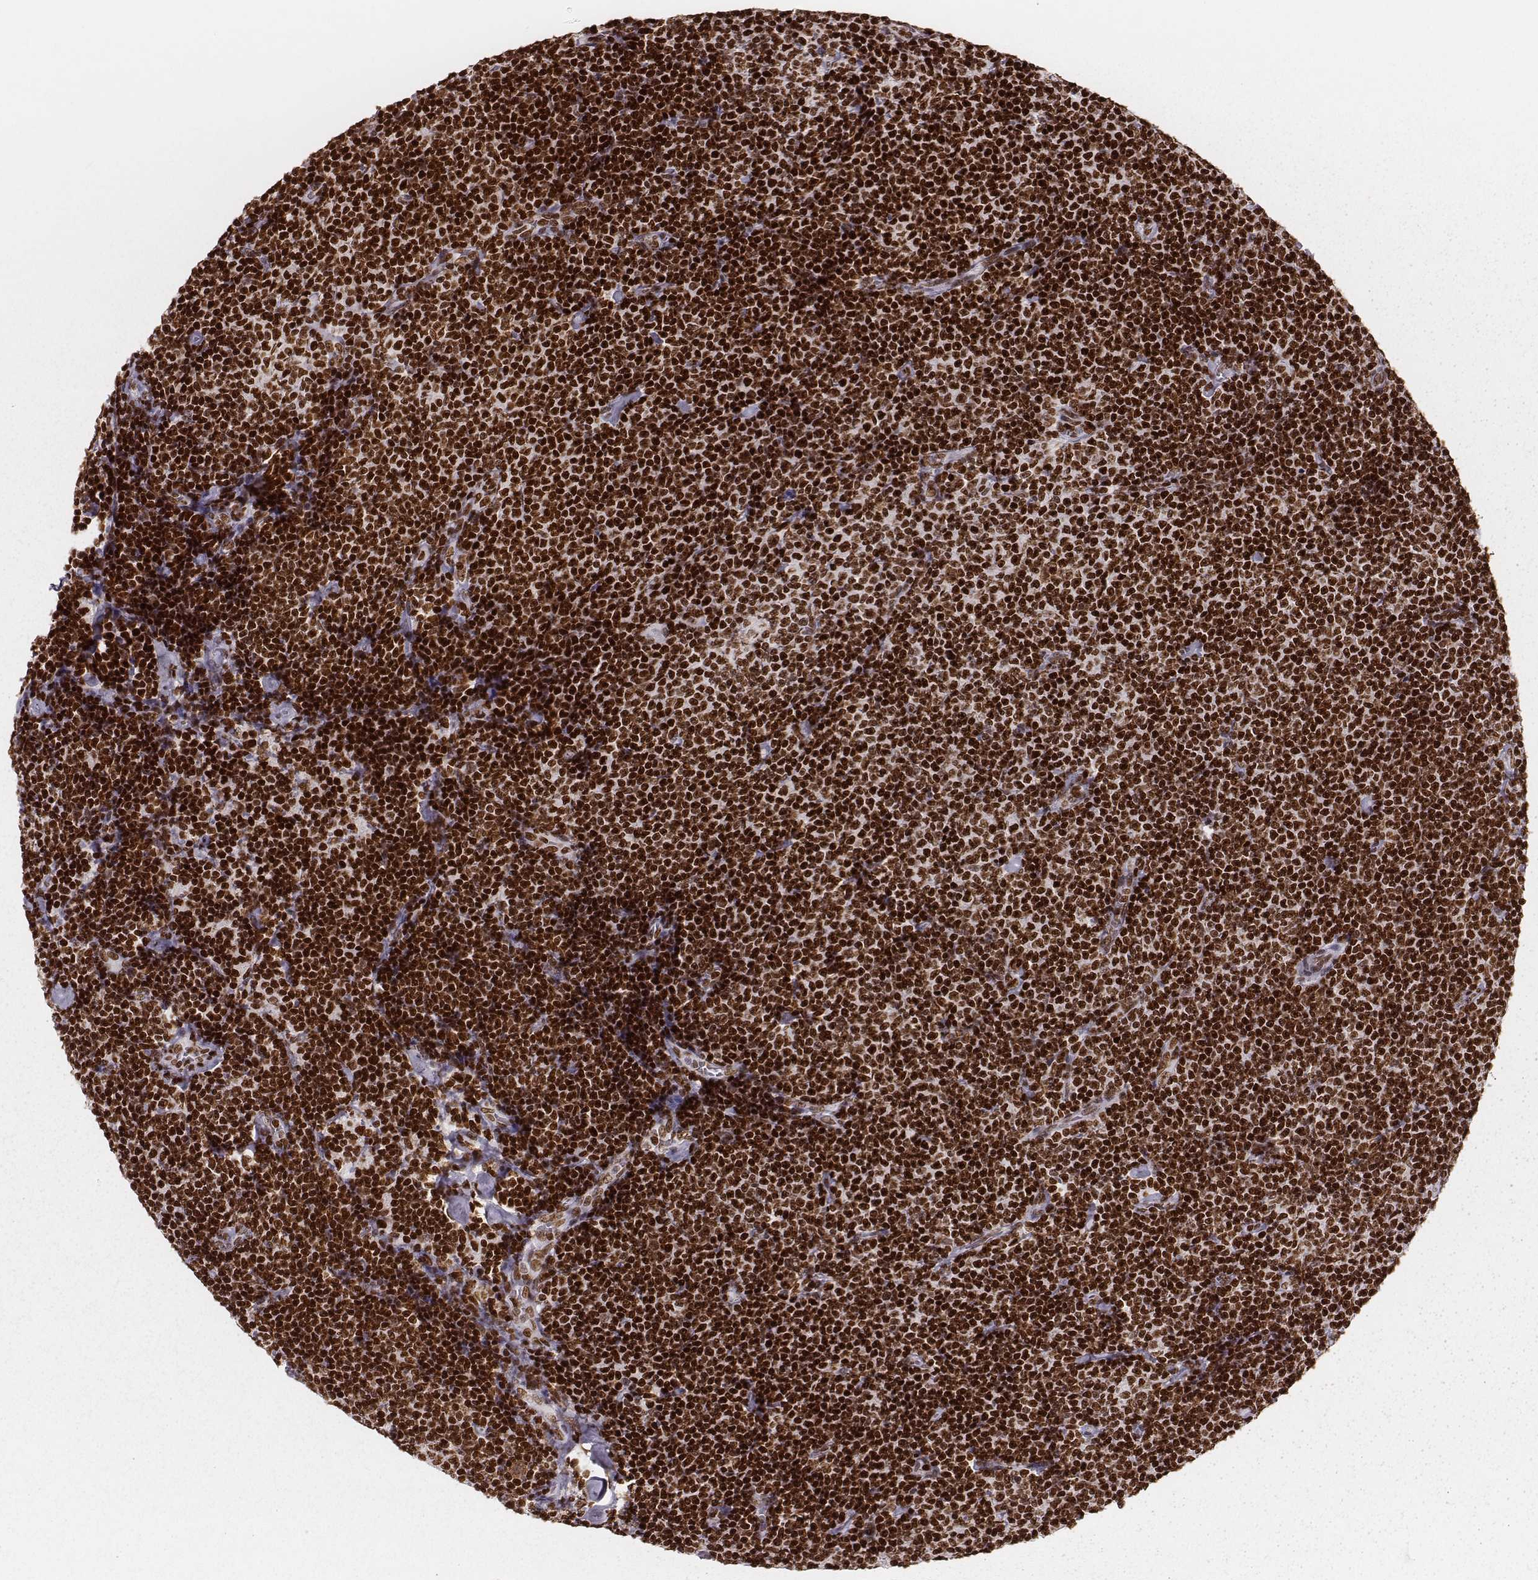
{"staining": {"intensity": "strong", "quantity": ">75%", "location": "nuclear"}, "tissue": "lymphoma", "cell_type": "Tumor cells", "image_type": "cancer", "snomed": [{"axis": "morphology", "description": "Malignant lymphoma, non-Hodgkin's type, Low grade"}, {"axis": "topography", "description": "Lymph node"}], "caption": "A high amount of strong nuclear expression is identified in about >75% of tumor cells in lymphoma tissue. Nuclei are stained in blue.", "gene": "PARP1", "patient": {"sex": "male", "age": 81}}